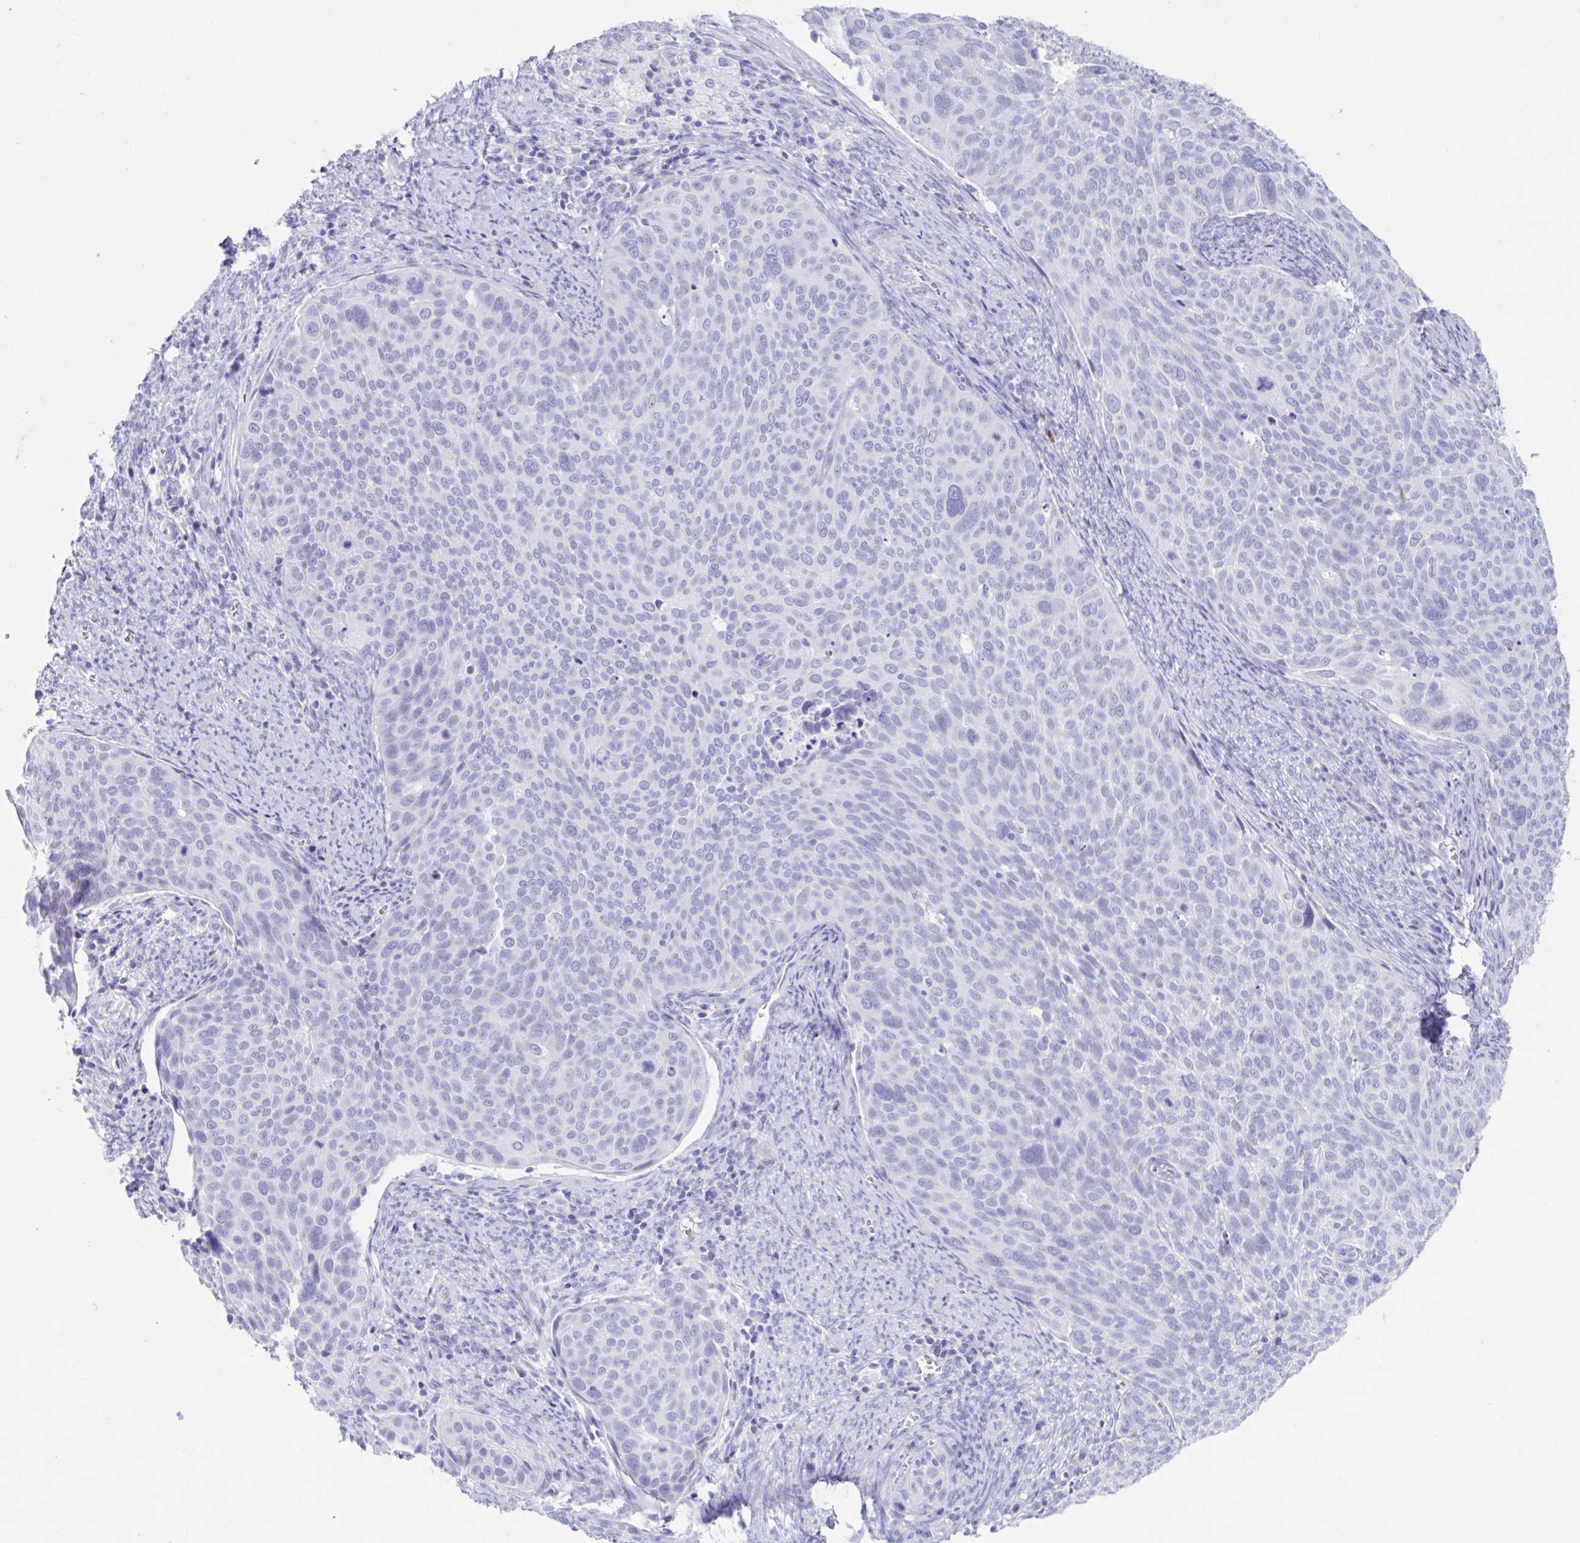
{"staining": {"intensity": "negative", "quantity": "none", "location": "none"}, "tissue": "cervical cancer", "cell_type": "Tumor cells", "image_type": "cancer", "snomed": [{"axis": "morphology", "description": "Squamous cell carcinoma, NOS"}, {"axis": "topography", "description": "Cervix"}], "caption": "Cervical squamous cell carcinoma stained for a protein using IHC reveals no expression tumor cells.", "gene": "DPEP3", "patient": {"sex": "female", "age": 39}}